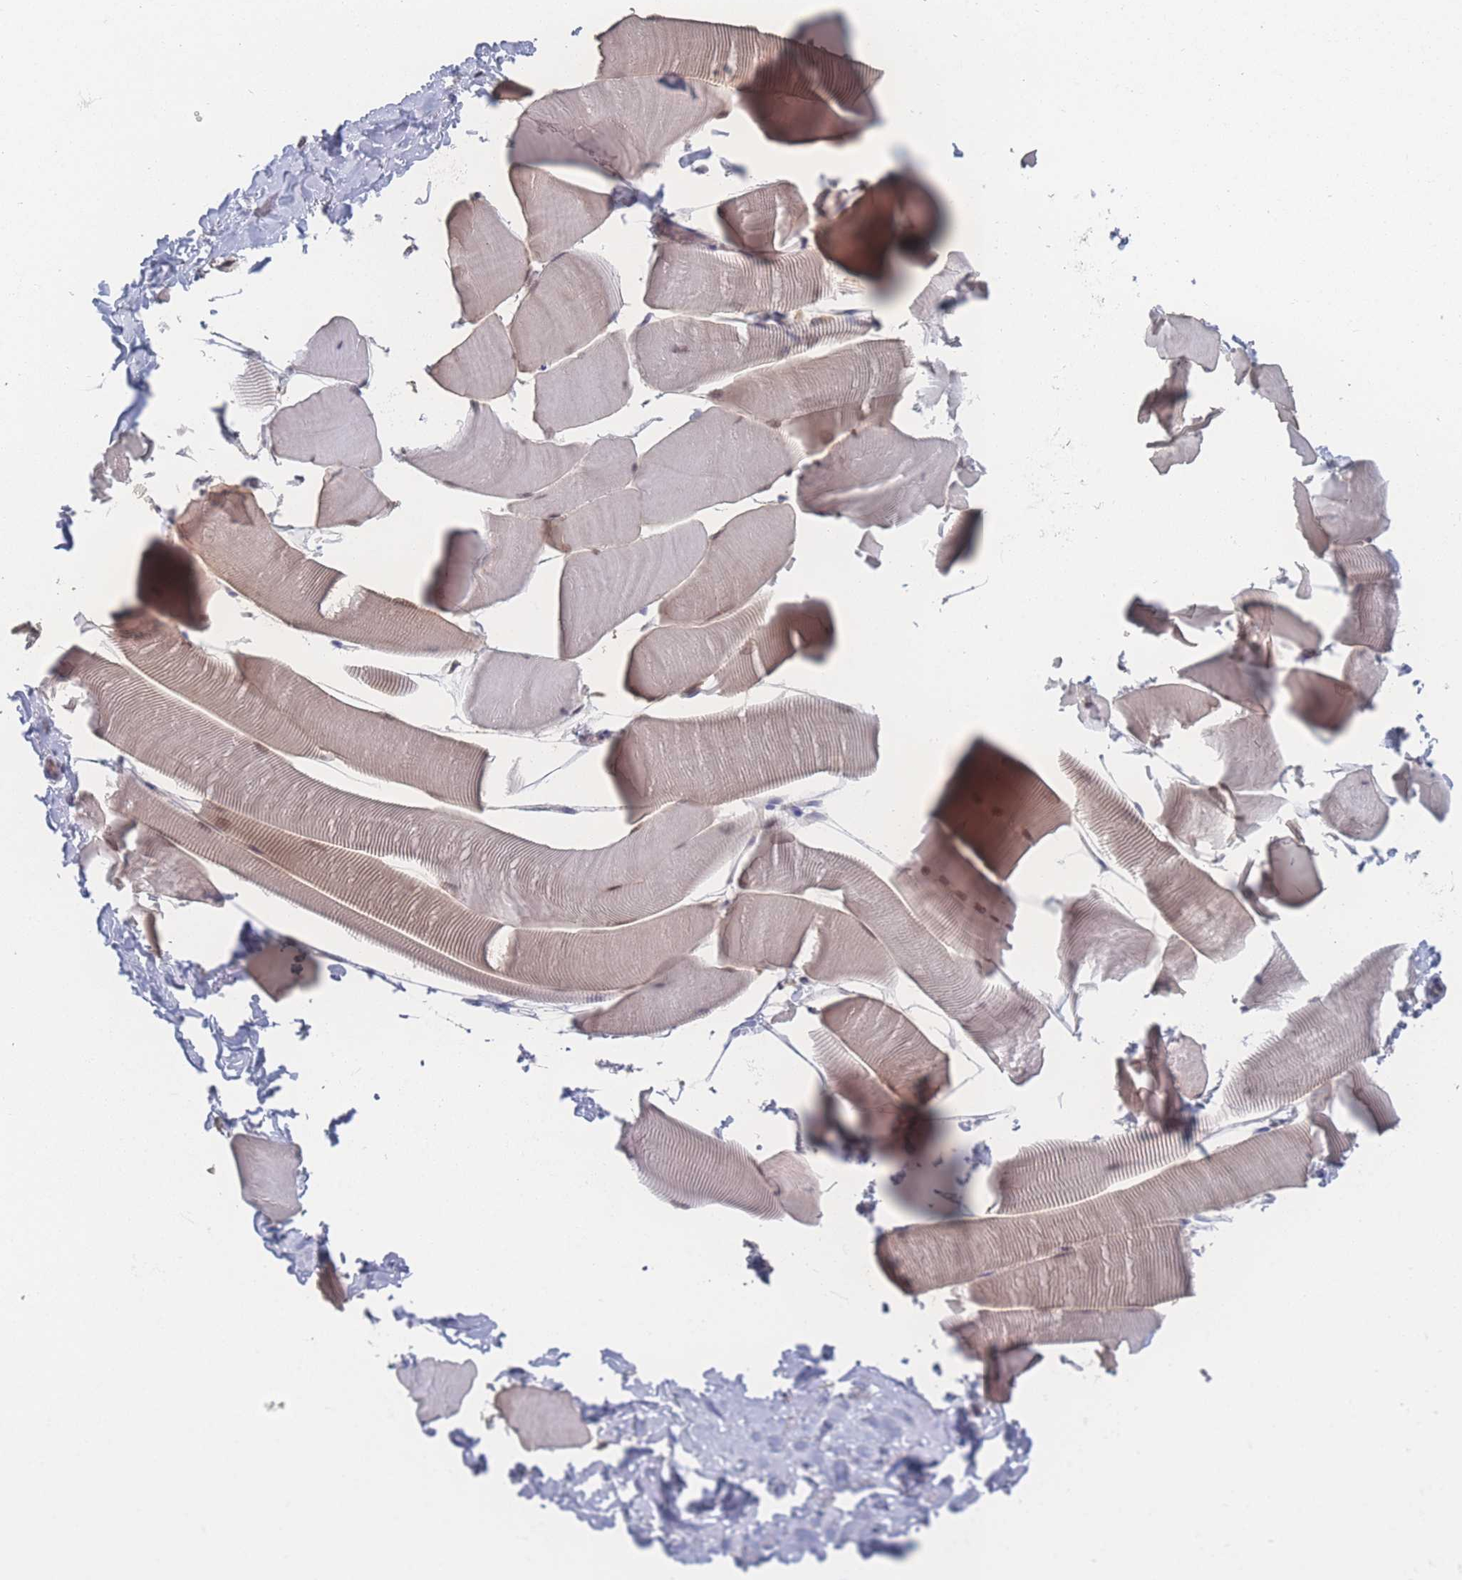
{"staining": {"intensity": "weak", "quantity": "25%-75%", "location": "cytoplasmic/membranous,nuclear"}, "tissue": "skeletal muscle", "cell_type": "Myocytes", "image_type": "normal", "snomed": [{"axis": "morphology", "description": "Normal tissue, NOS"}, {"axis": "topography", "description": "Skeletal muscle"}], "caption": "Immunohistochemical staining of normal skeletal muscle reveals low levels of weak cytoplasmic/membranous,nuclear expression in about 25%-75% of myocytes. (Brightfield microscopy of DAB IHC at high magnification).", "gene": "NBEAL1", "patient": {"sex": "male", "age": 25}}